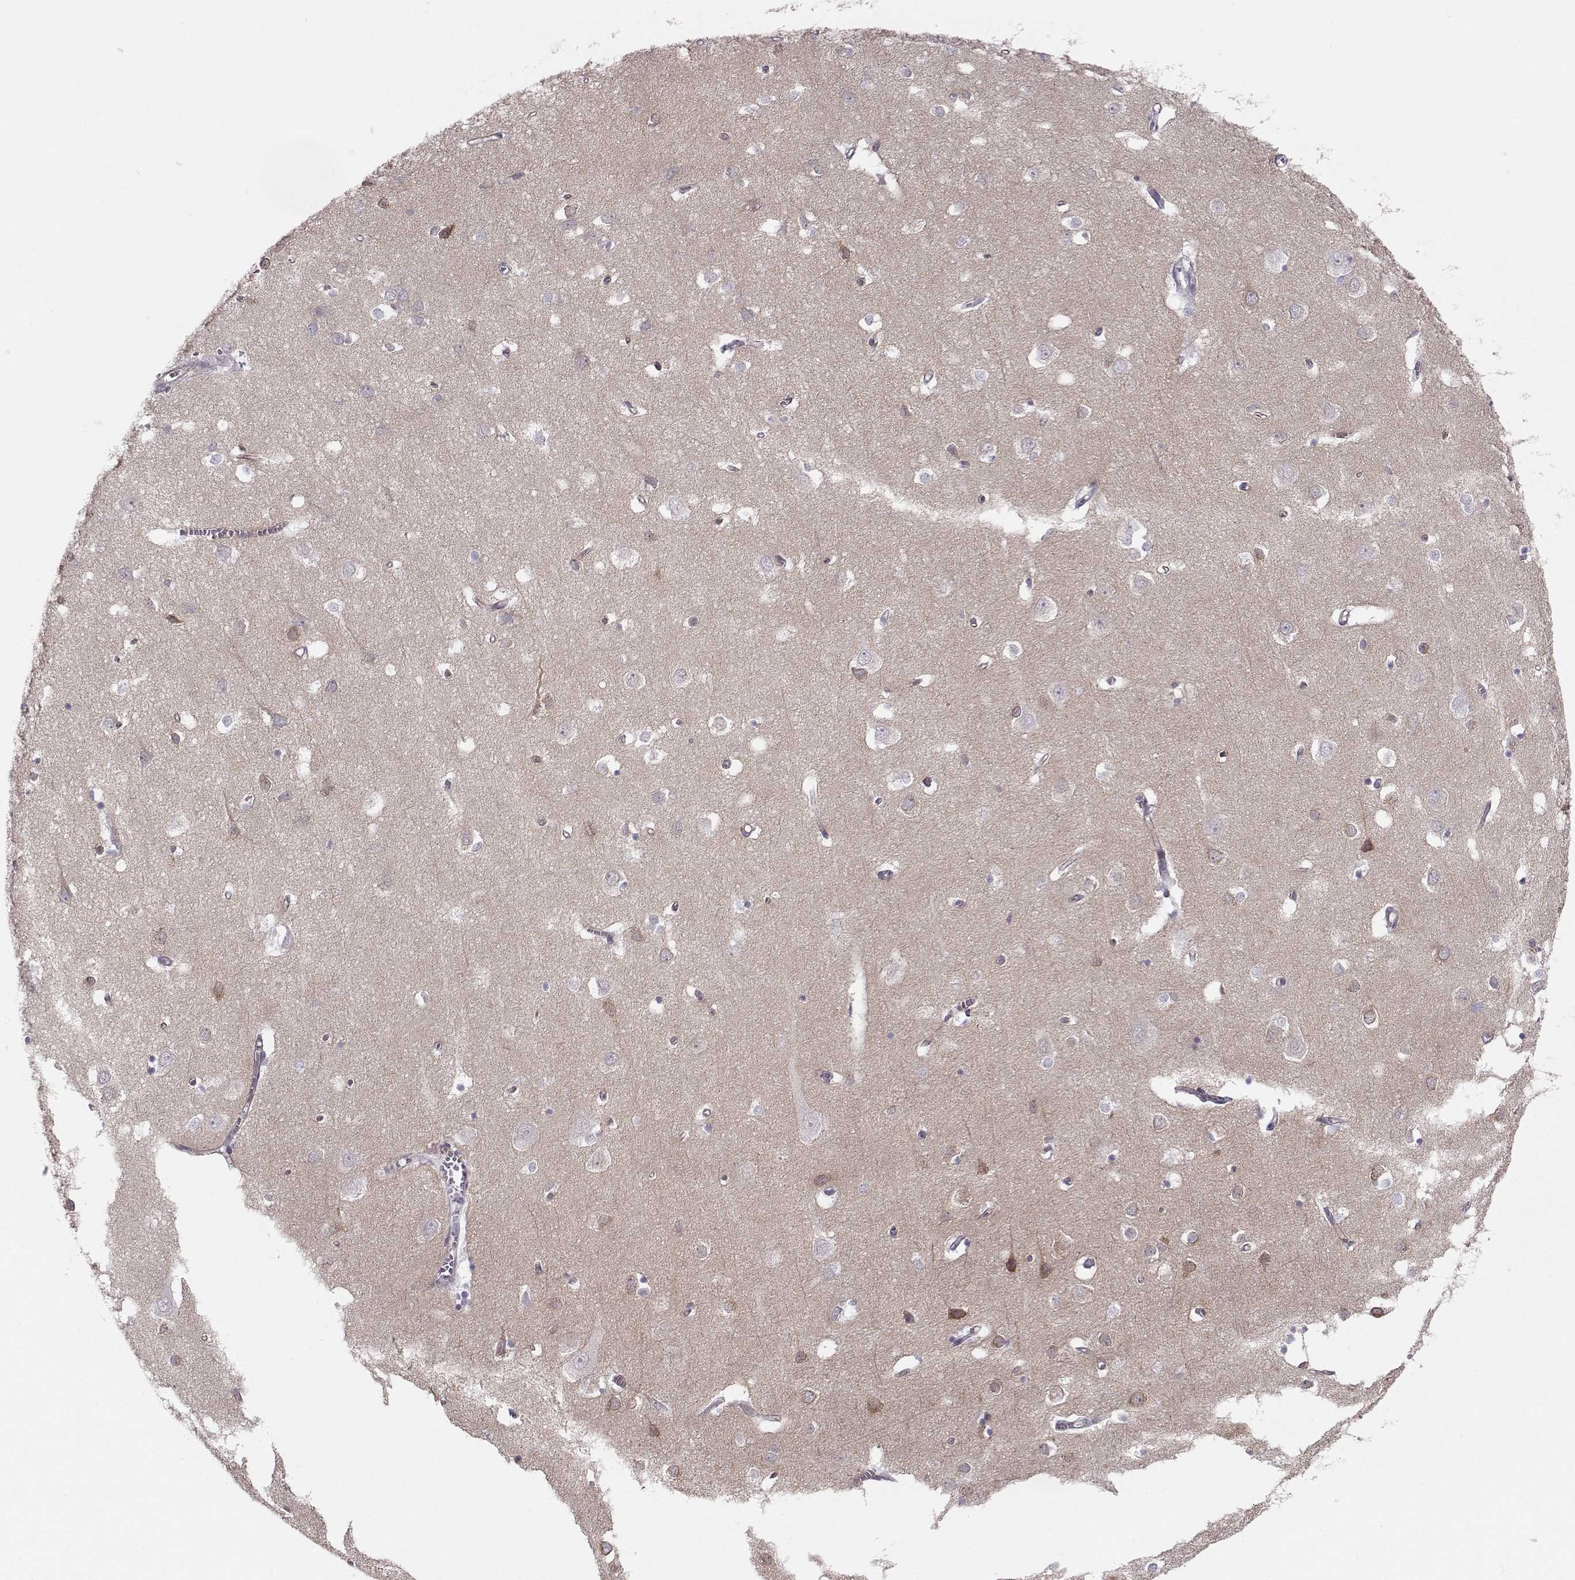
{"staining": {"intensity": "negative", "quantity": "none", "location": "none"}, "tissue": "cerebral cortex", "cell_type": "Endothelial cells", "image_type": "normal", "snomed": [{"axis": "morphology", "description": "Normal tissue, NOS"}, {"axis": "topography", "description": "Cerebral cortex"}], "caption": "Micrograph shows no protein expression in endothelial cells of normal cerebral cortex. (DAB (3,3'-diaminobenzidine) IHC visualized using brightfield microscopy, high magnification).", "gene": "MAST1", "patient": {"sex": "male", "age": 70}}